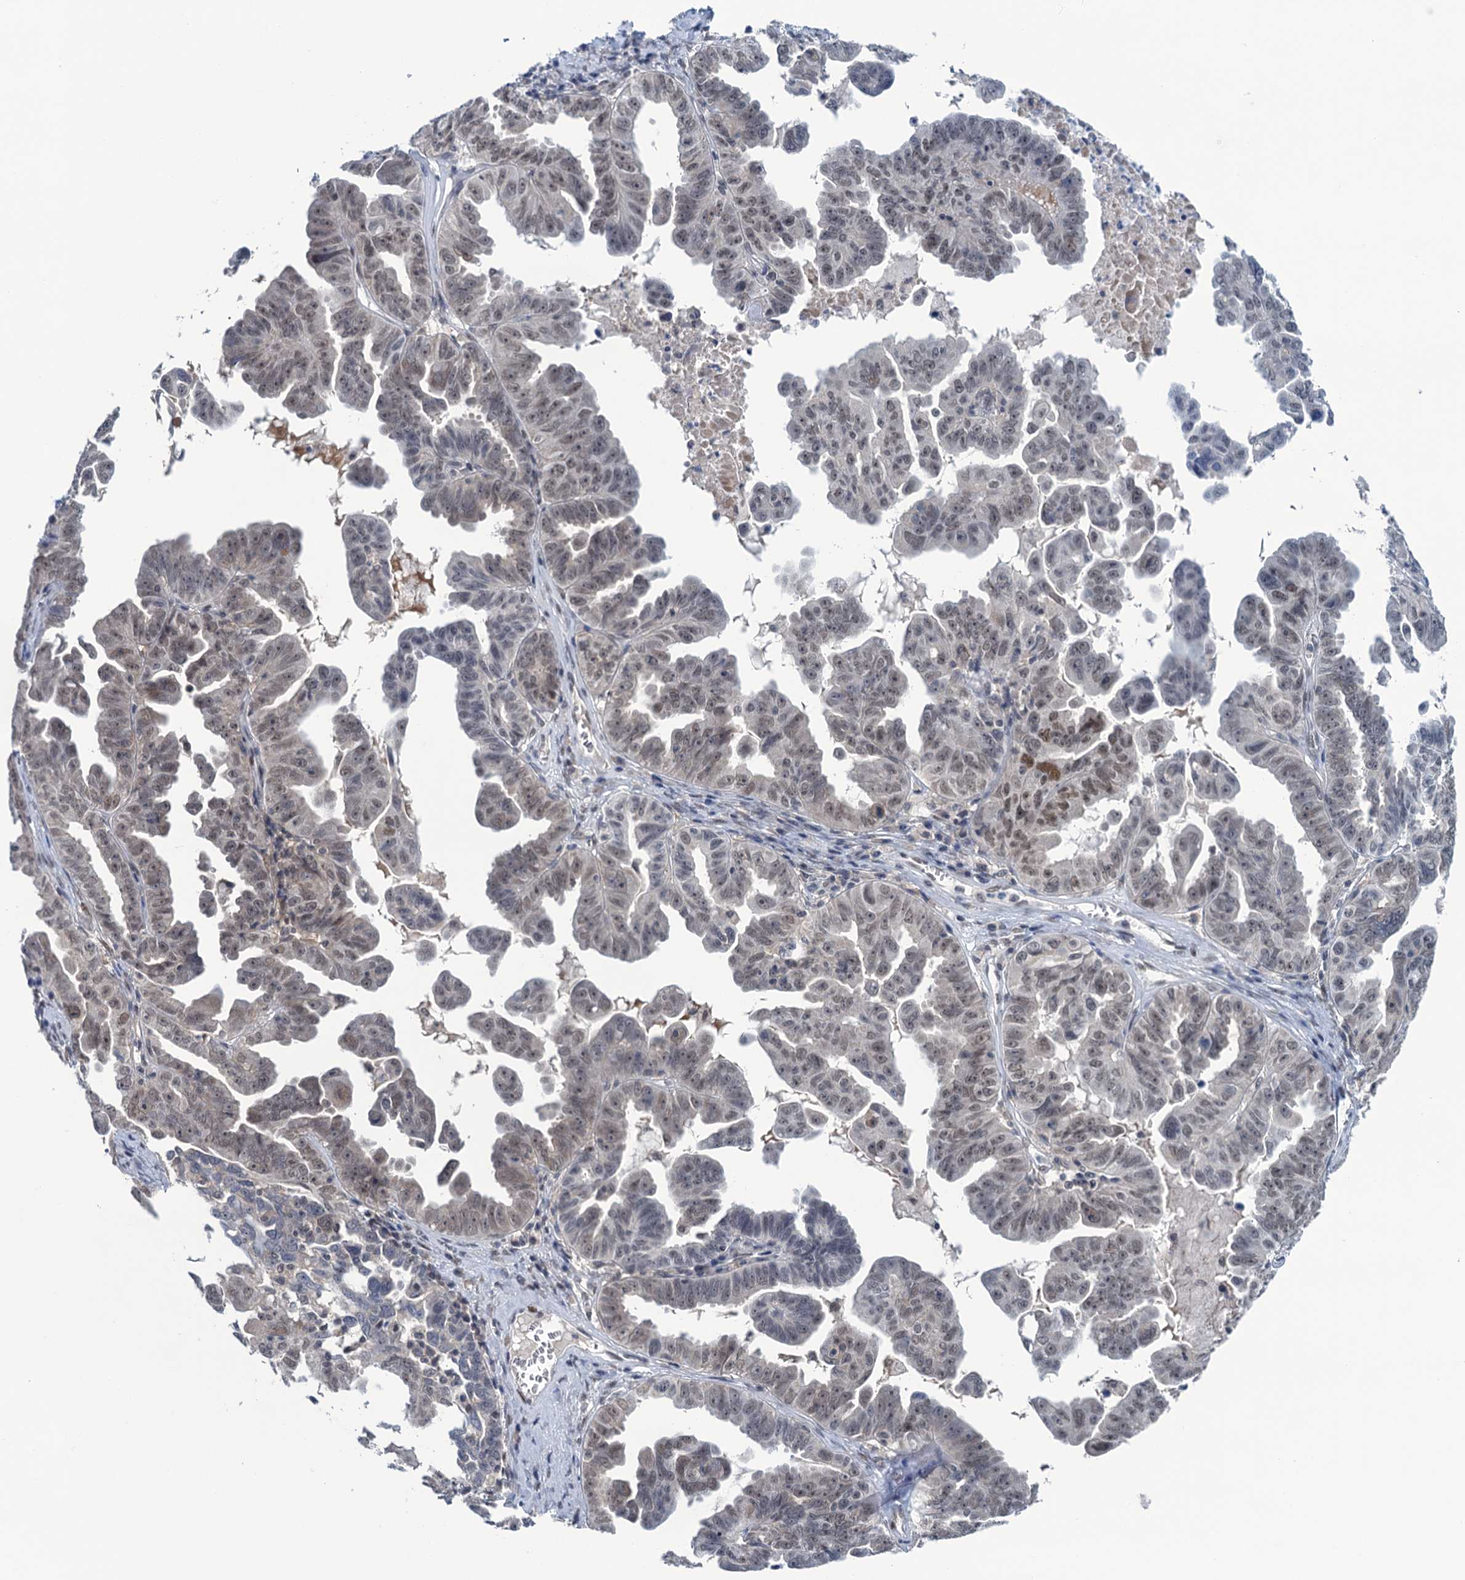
{"staining": {"intensity": "weak", "quantity": "25%-75%", "location": "nuclear"}, "tissue": "ovarian cancer", "cell_type": "Tumor cells", "image_type": "cancer", "snomed": [{"axis": "morphology", "description": "Carcinoma, endometroid"}, {"axis": "topography", "description": "Ovary"}], "caption": "Tumor cells exhibit low levels of weak nuclear expression in about 25%-75% of cells in human ovarian cancer (endometroid carcinoma).", "gene": "SAE1", "patient": {"sex": "female", "age": 62}}